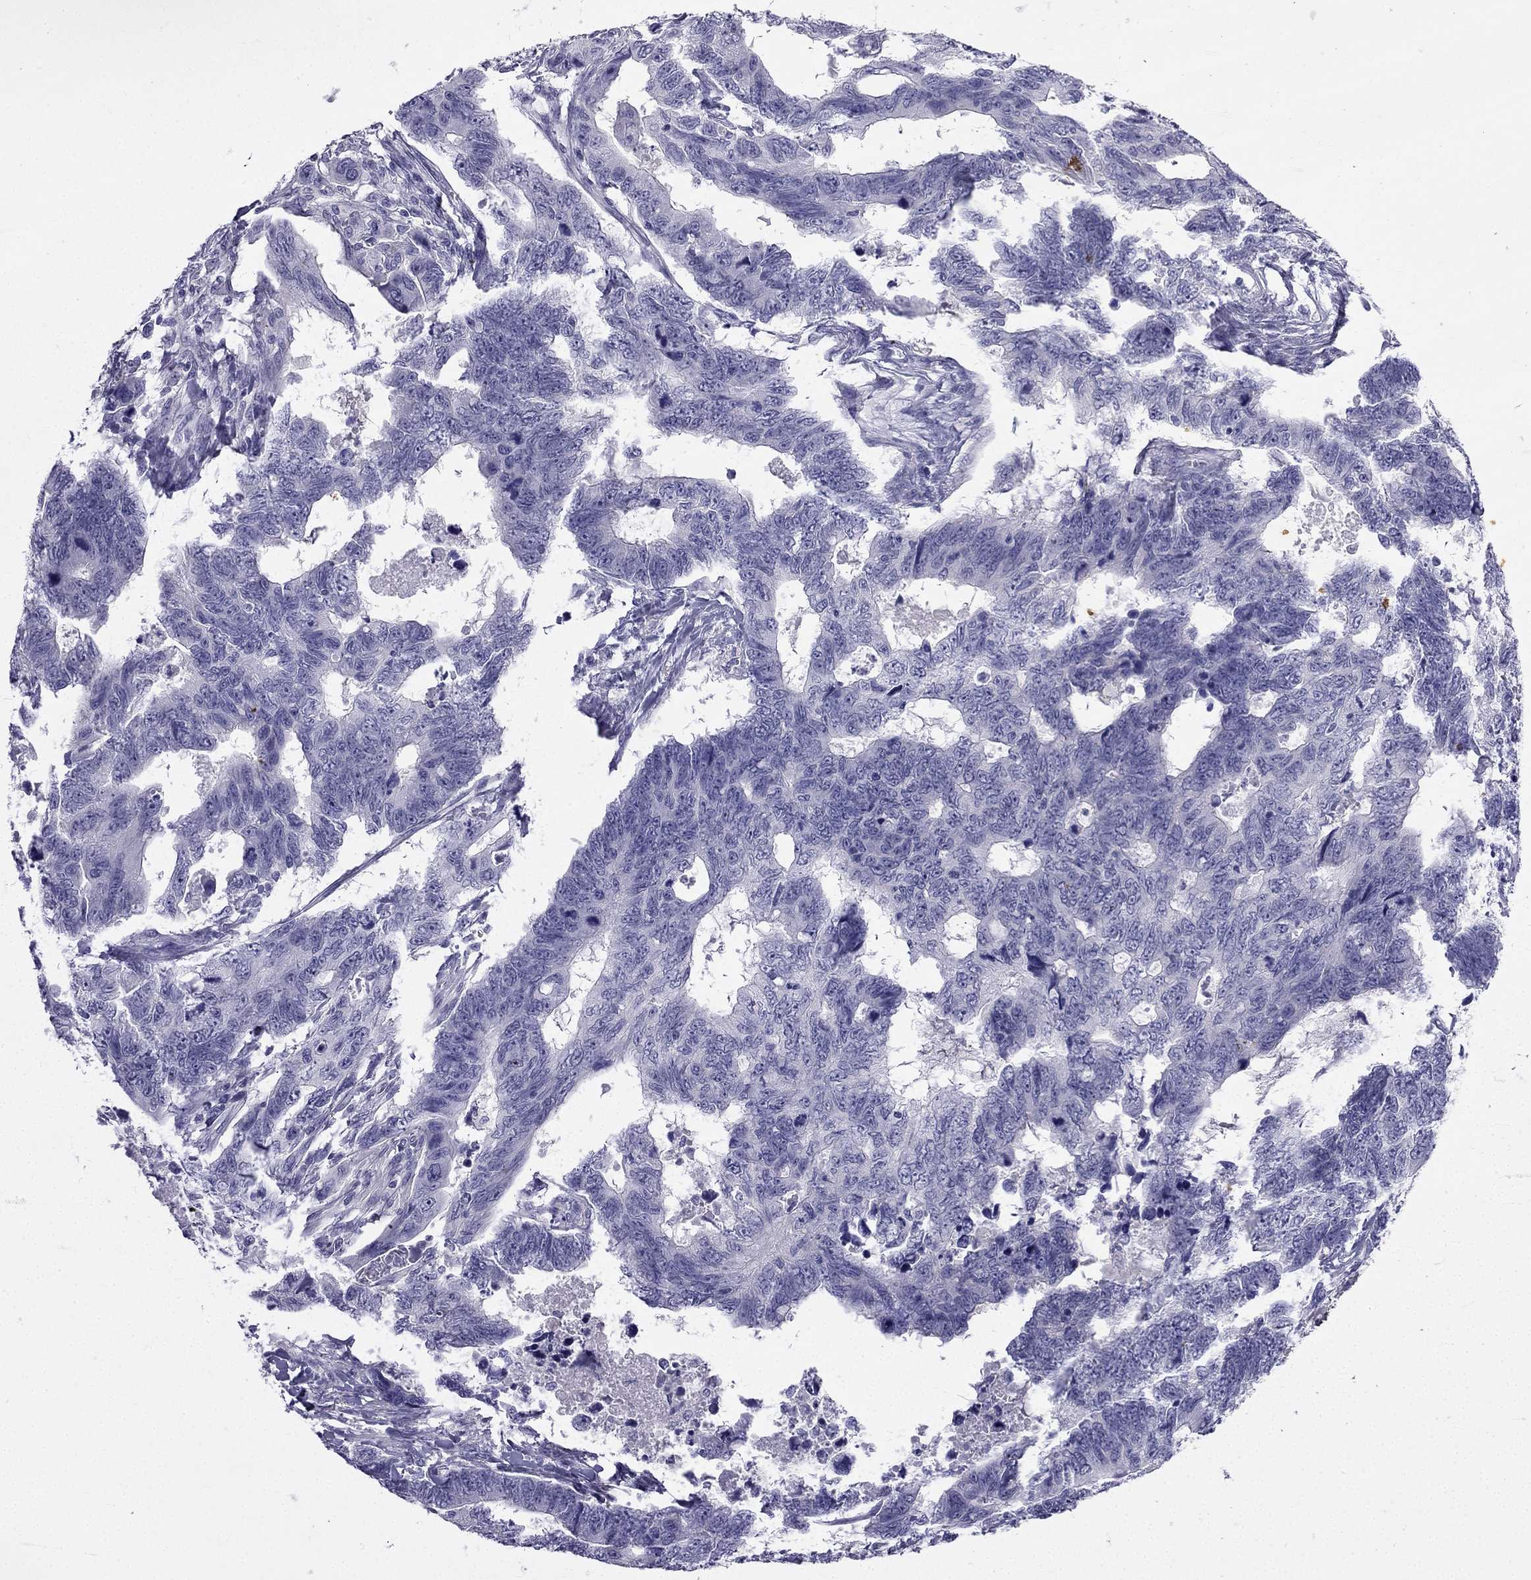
{"staining": {"intensity": "negative", "quantity": "none", "location": "none"}, "tissue": "colorectal cancer", "cell_type": "Tumor cells", "image_type": "cancer", "snomed": [{"axis": "morphology", "description": "Adenocarcinoma, NOS"}, {"axis": "topography", "description": "Colon"}], "caption": "Colorectal cancer (adenocarcinoma) was stained to show a protein in brown. There is no significant staining in tumor cells.", "gene": "GJA8", "patient": {"sex": "female", "age": 77}}